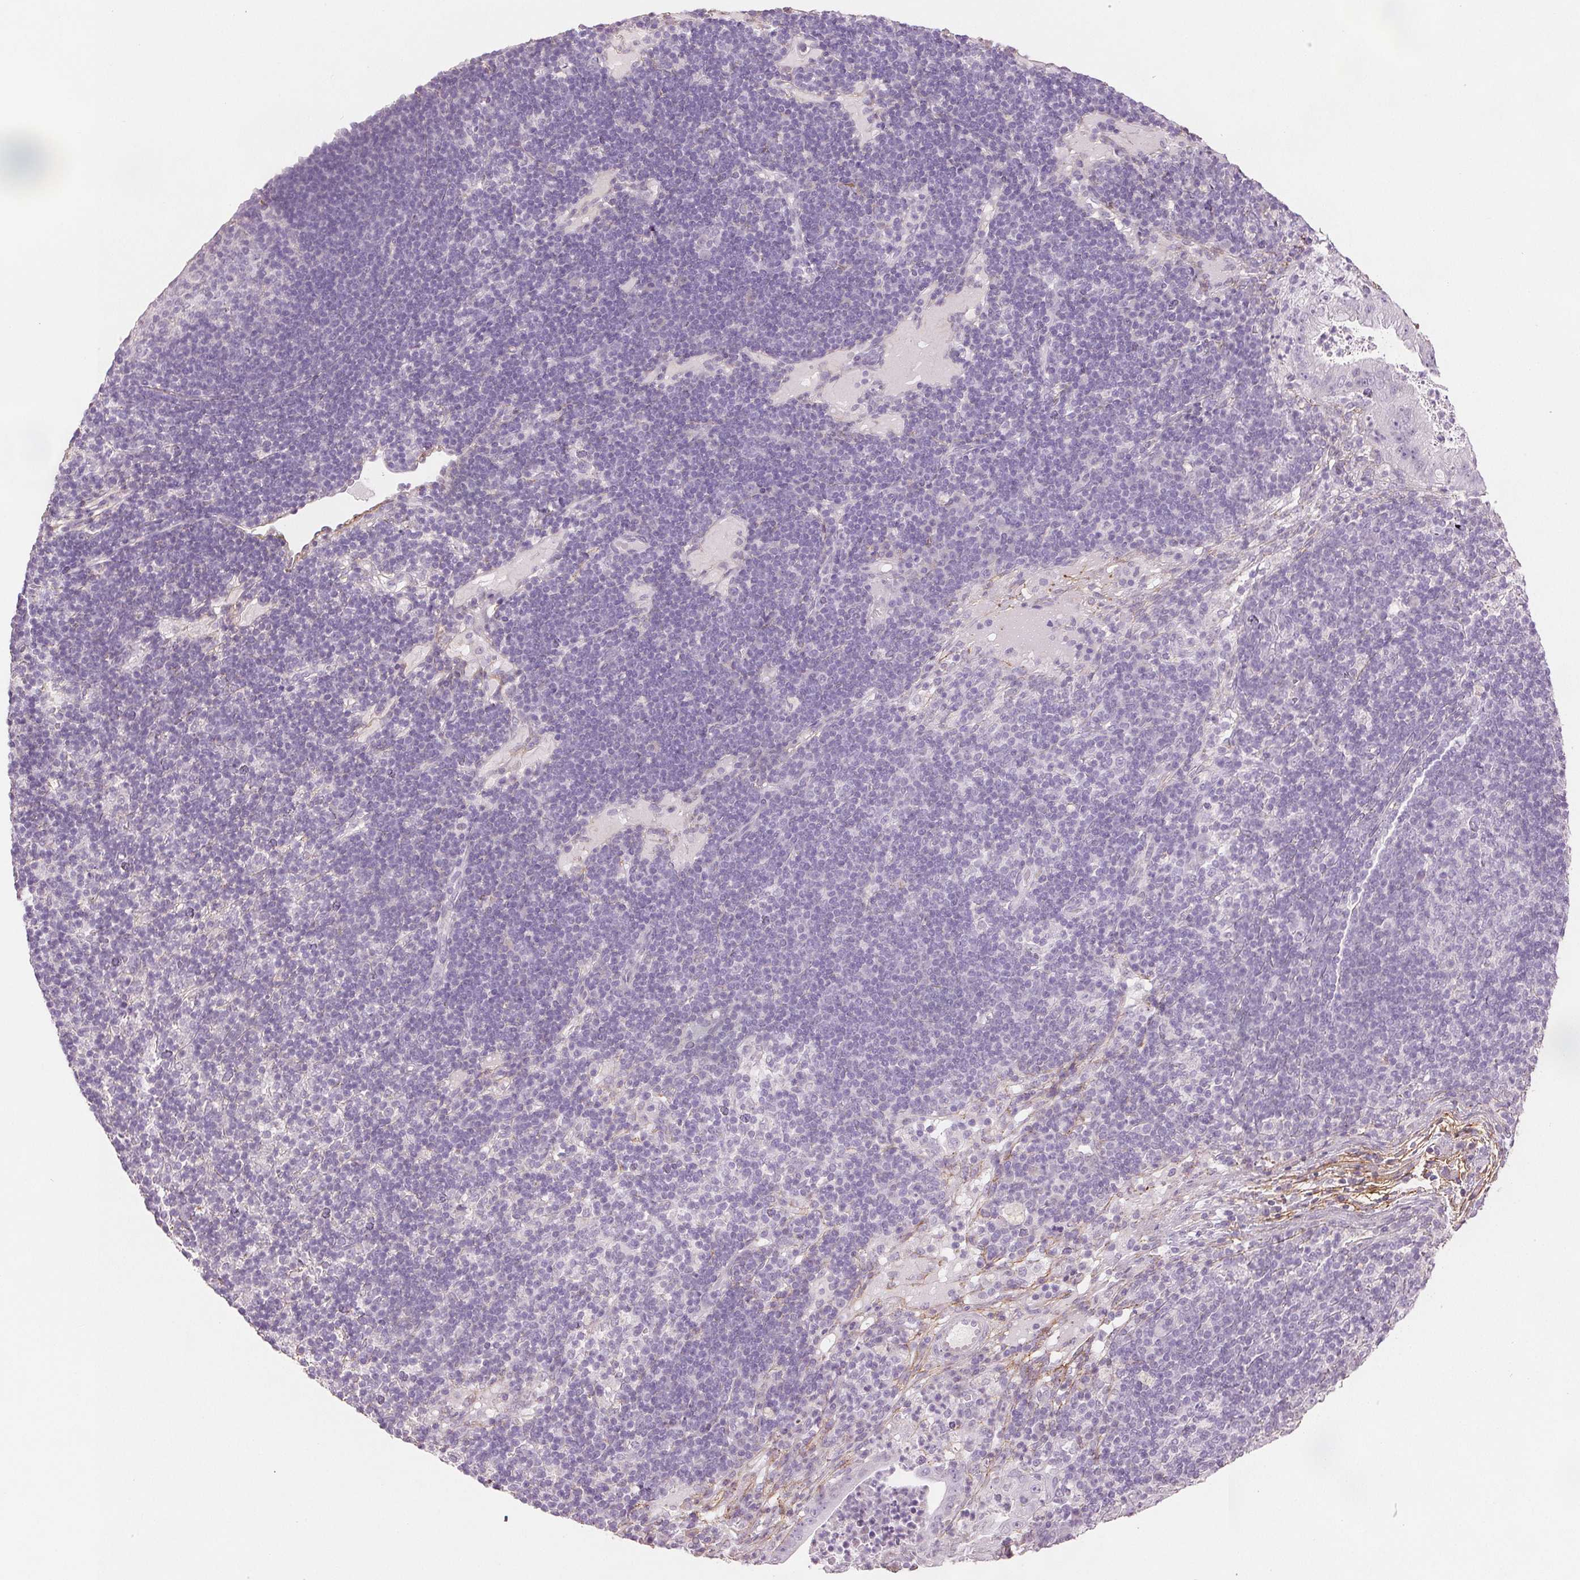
{"staining": {"intensity": "negative", "quantity": "none", "location": "none"}, "tissue": "pancreatic cancer", "cell_type": "Tumor cells", "image_type": "cancer", "snomed": [{"axis": "morphology", "description": "Adenocarcinoma, NOS"}, {"axis": "topography", "description": "Pancreas"}], "caption": "Human pancreatic cancer stained for a protein using IHC displays no positivity in tumor cells.", "gene": "FBN1", "patient": {"sex": "male", "age": 71}}